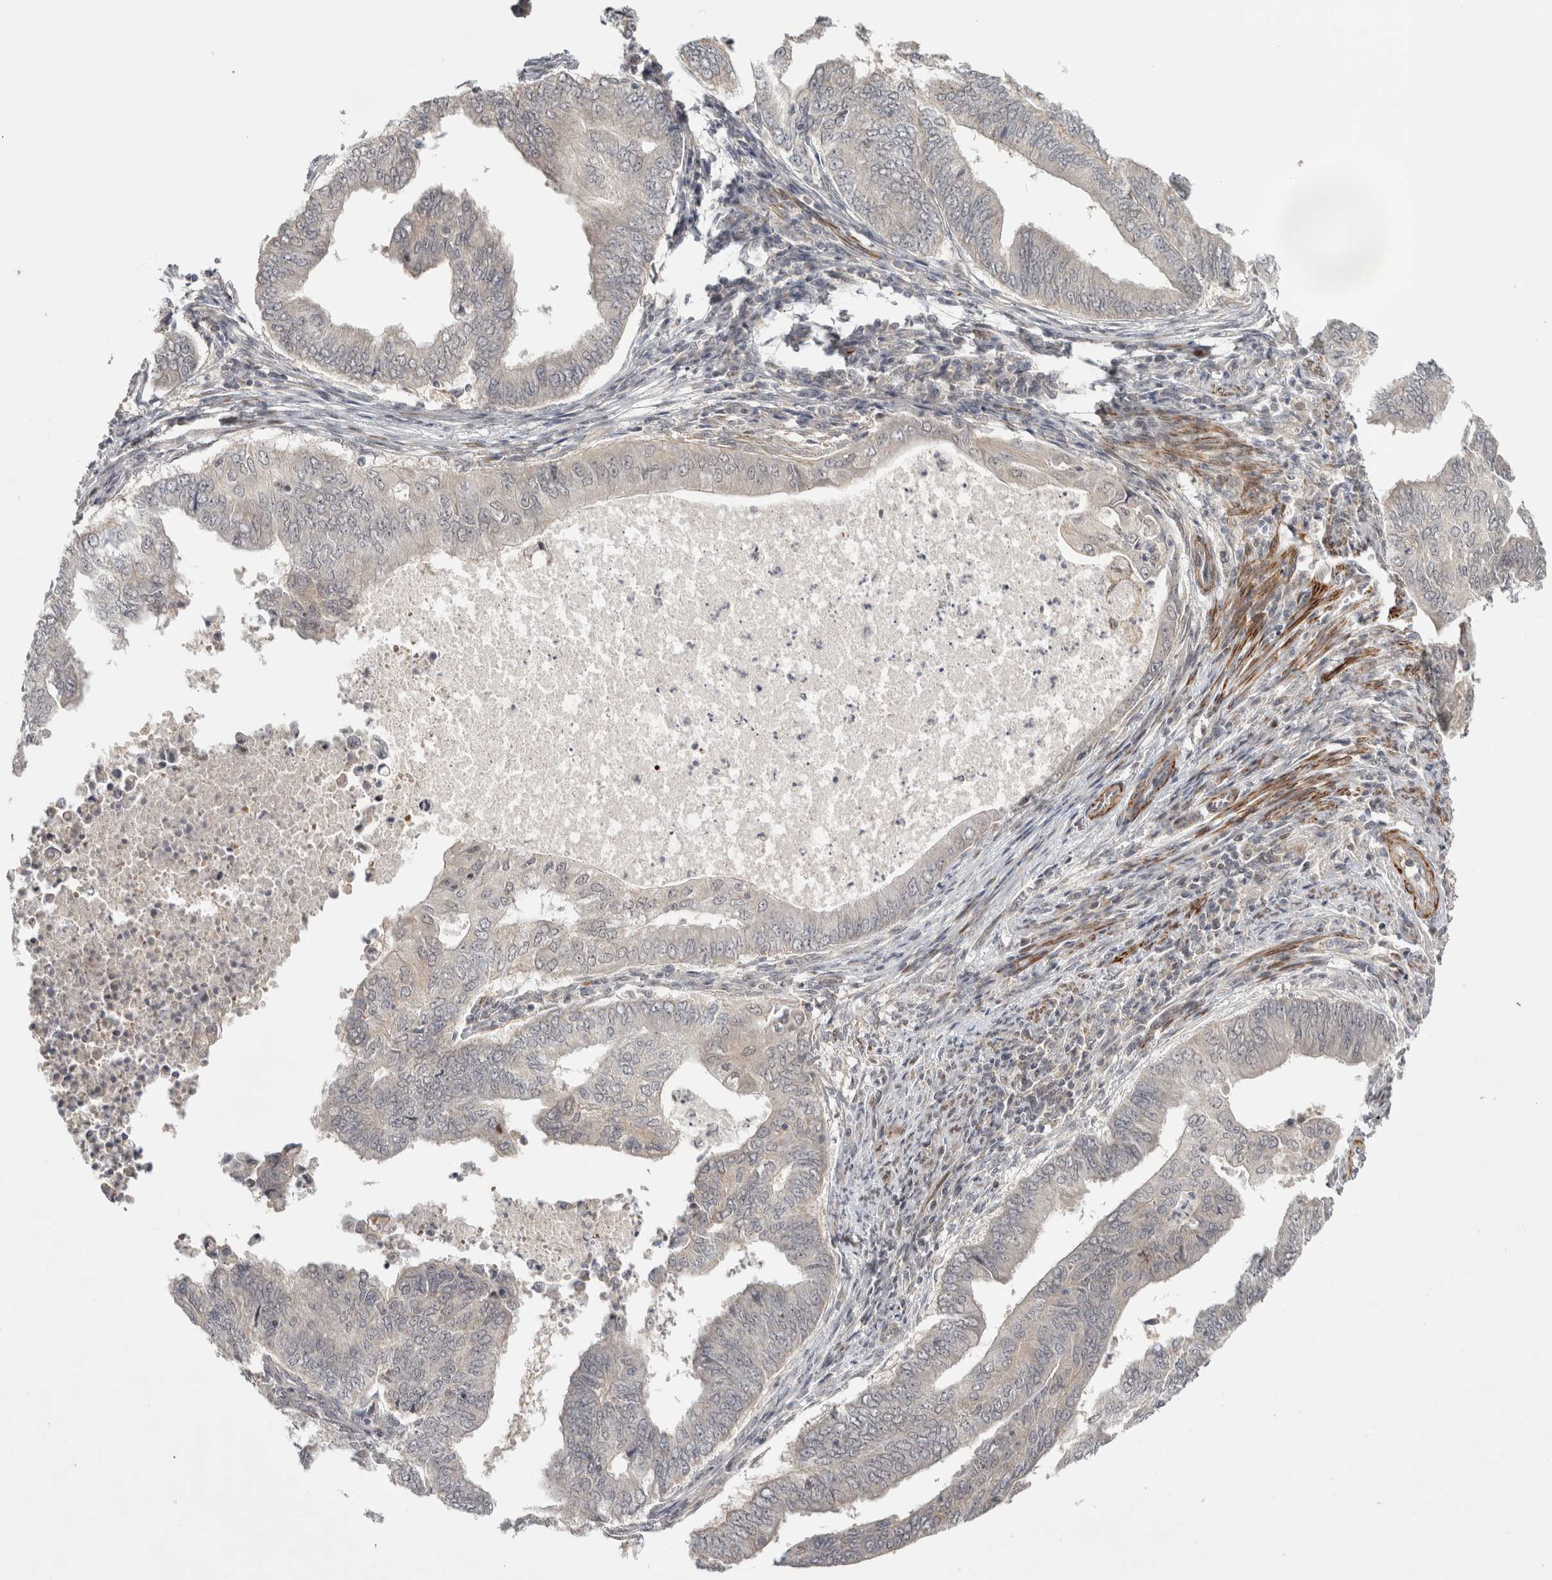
{"staining": {"intensity": "negative", "quantity": "none", "location": "none"}, "tissue": "endometrial cancer", "cell_type": "Tumor cells", "image_type": "cancer", "snomed": [{"axis": "morphology", "description": "Polyp, NOS"}, {"axis": "morphology", "description": "Adenocarcinoma, NOS"}, {"axis": "morphology", "description": "Adenoma, NOS"}, {"axis": "topography", "description": "Endometrium"}], "caption": "The IHC histopathology image has no significant positivity in tumor cells of polyp (endometrial) tissue.", "gene": "ZNF318", "patient": {"sex": "female", "age": 79}}